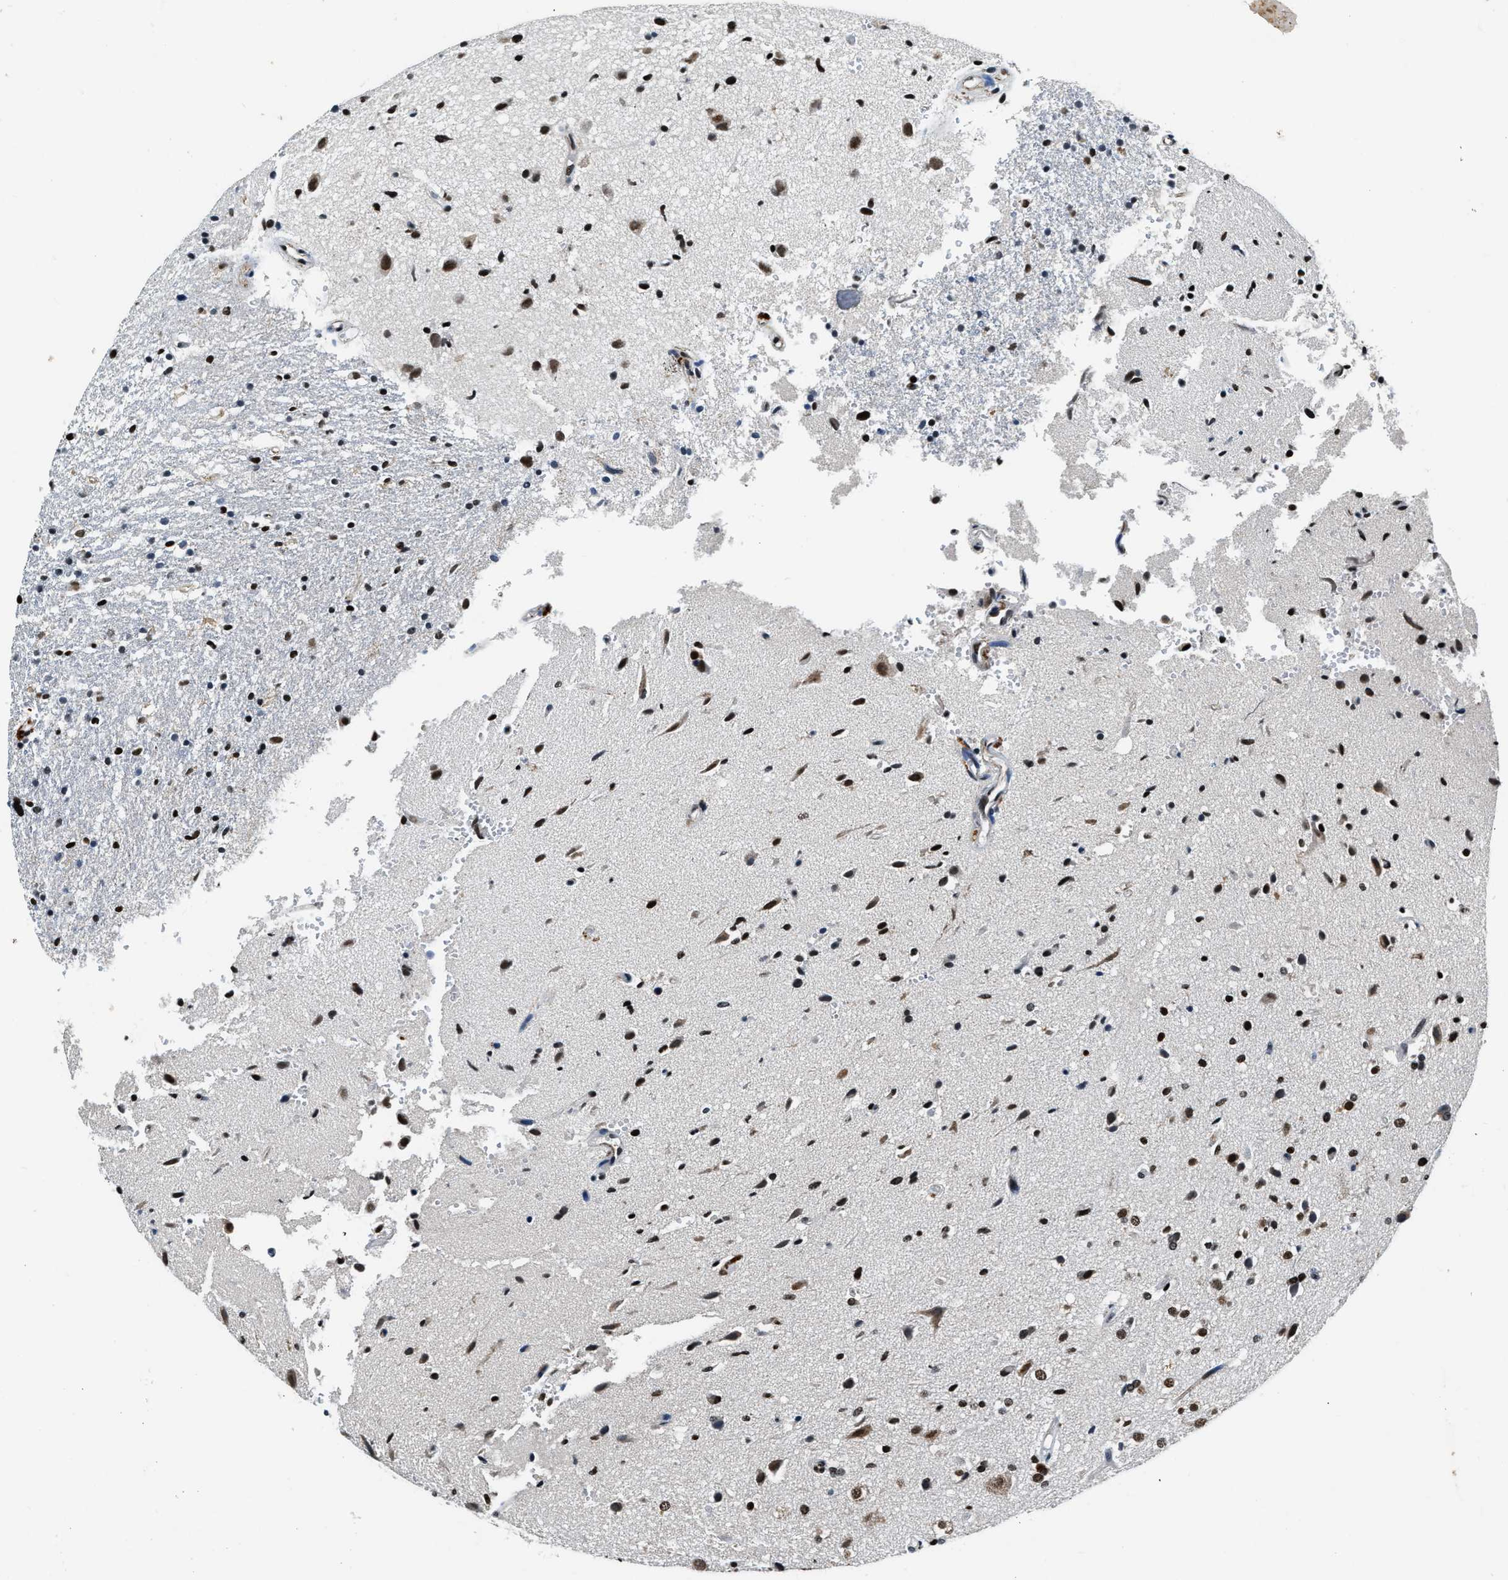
{"staining": {"intensity": "moderate", "quantity": ">75%", "location": "nuclear"}, "tissue": "glioma", "cell_type": "Tumor cells", "image_type": "cancer", "snomed": [{"axis": "morphology", "description": "Glioma, malignant, High grade"}, {"axis": "topography", "description": "Brain"}], "caption": "This histopathology image demonstrates immunohistochemistry (IHC) staining of glioma, with medium moderate nuclear positivity in about >75% of tumor cells.", "gene": "CCNE1", "patient": {"sex": "male", "age": 33}}